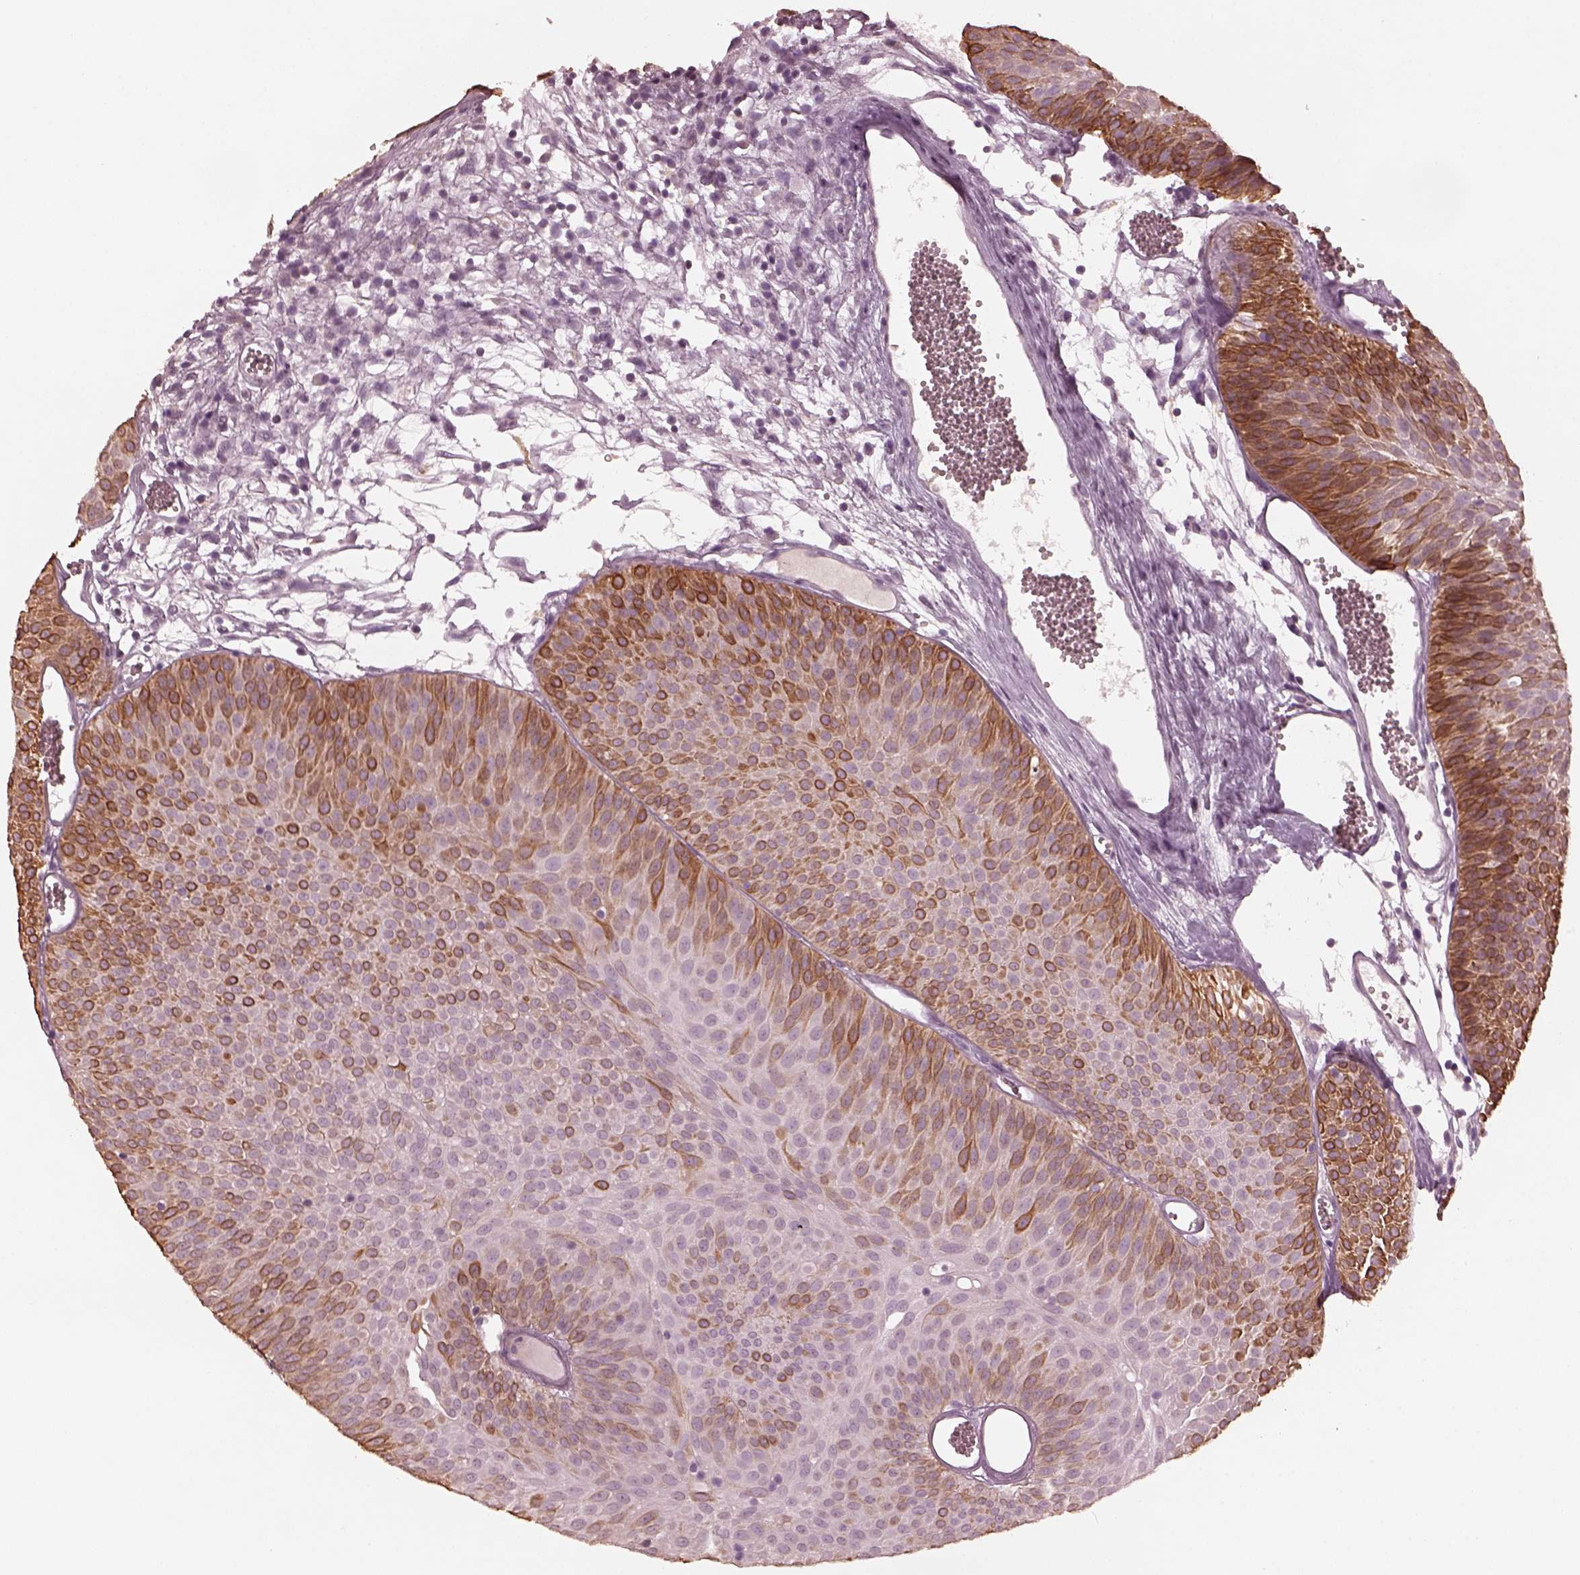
{"staining": {"intensity": "strong", "quantity": ">75%", "location": "cytoplasmic/membranous"}, "tissue": "urothelial cancer", "cell_type": "Tumor cells", "image_type": "cancer", "snomed": [{"axis": "morphology", "description": "Urothelial carcinoma, Low grade"}, {"axis": "topography", "description": "Urinary bladder"}], "caption": "The histopathology image demonstrates immunohistochemical staining of low-grade urothelial carcinoma. There is strong cytoplasmic/membranous positivity is identified in approximately >75% of tumor cells.", "gene": "KRT79", "patient": {"sex": "male", "age": 52}}